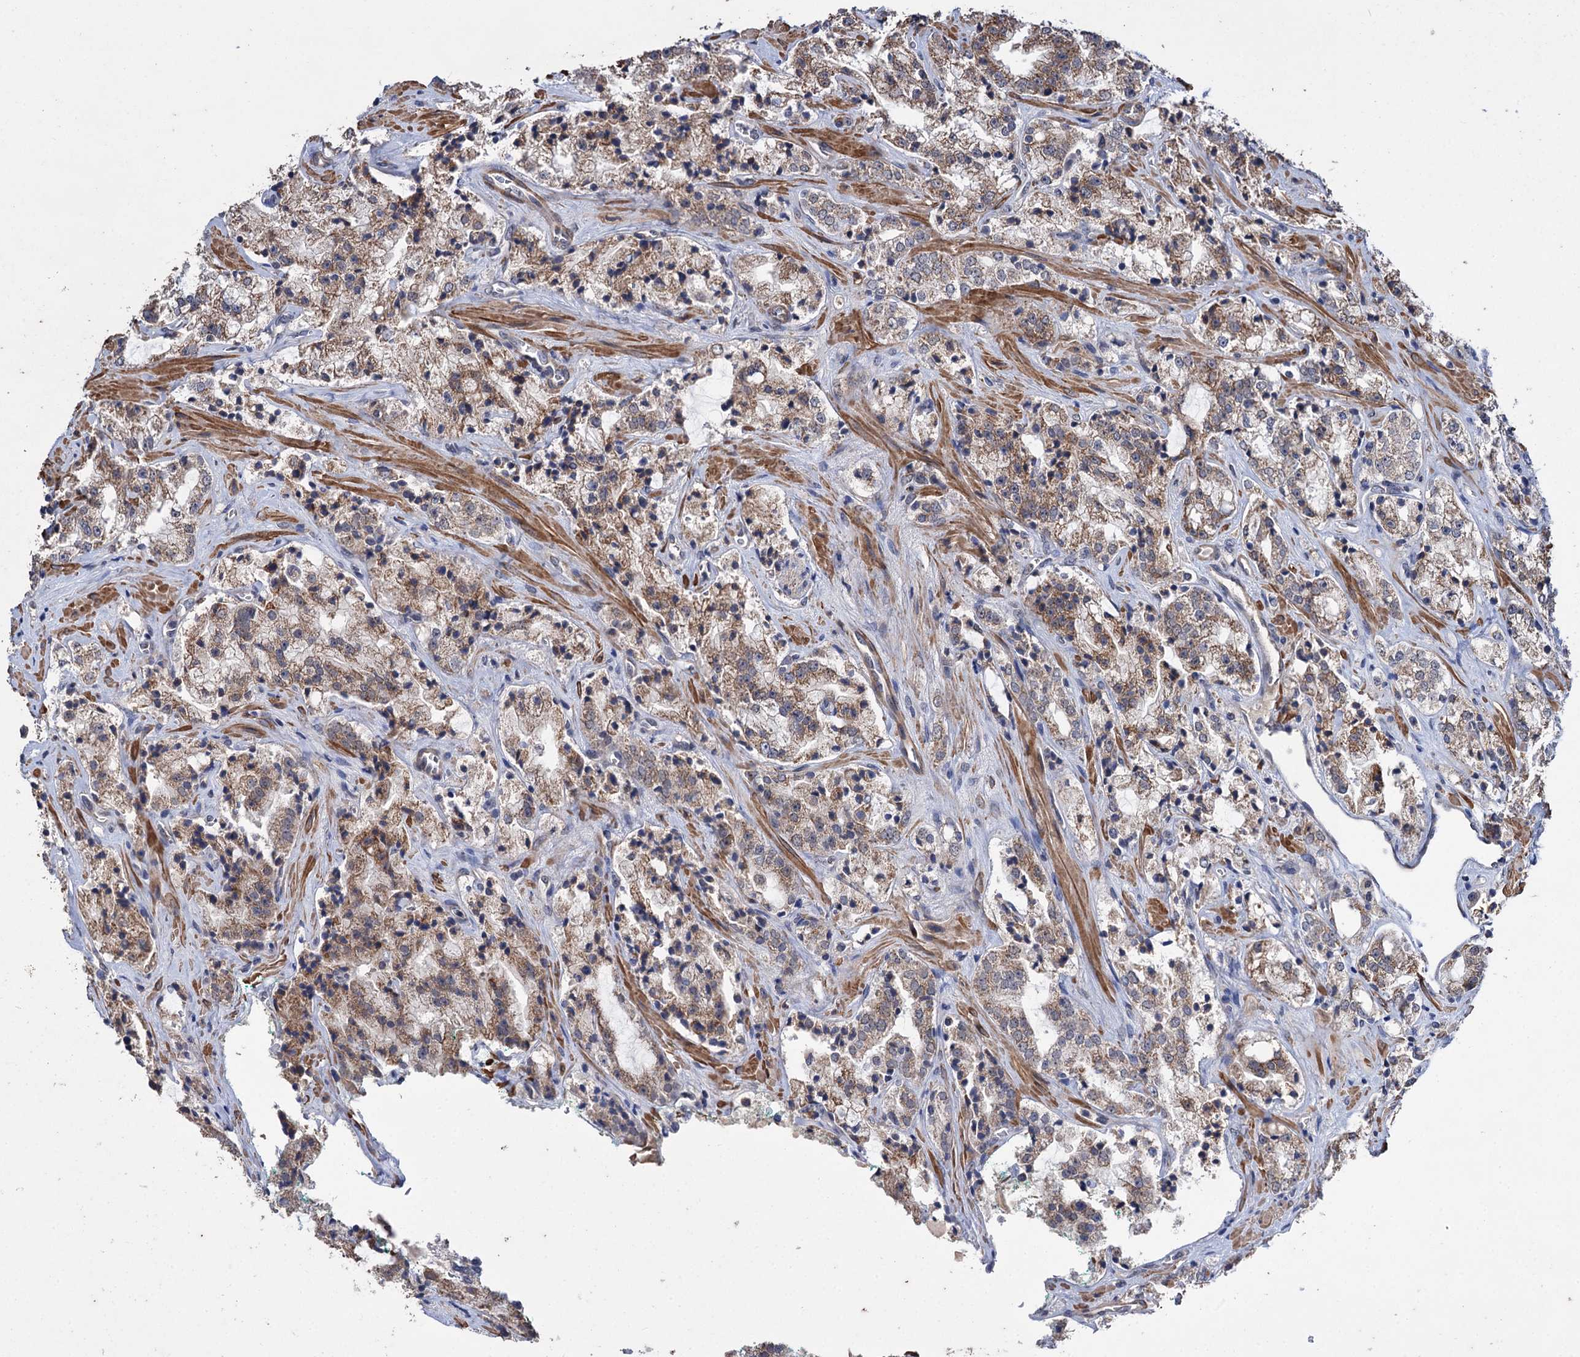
{"staining": {"intensity": "moderate", "quantity": ">75%", "location": "cytoplasmic/membranous"}, "tissue": "prostate cancer", "cell_type": "Tumor cells", "image_type": "cancer", "snomed": [{"axis": "morphology", "description": "Adenocarcinoma, High grade"}, {"axis": "topography", "description": "Prostate"}], "caption": "This micrograph demonstrates immunohistochemistry (IHC) staining of prostate adenocarcinoma (high-grade), with medium moderate cytoplasmic/membranous expression in about >75% of tumor cells.", "gene": "CLPB", "patient": {"sex": "male", "age": 64}}